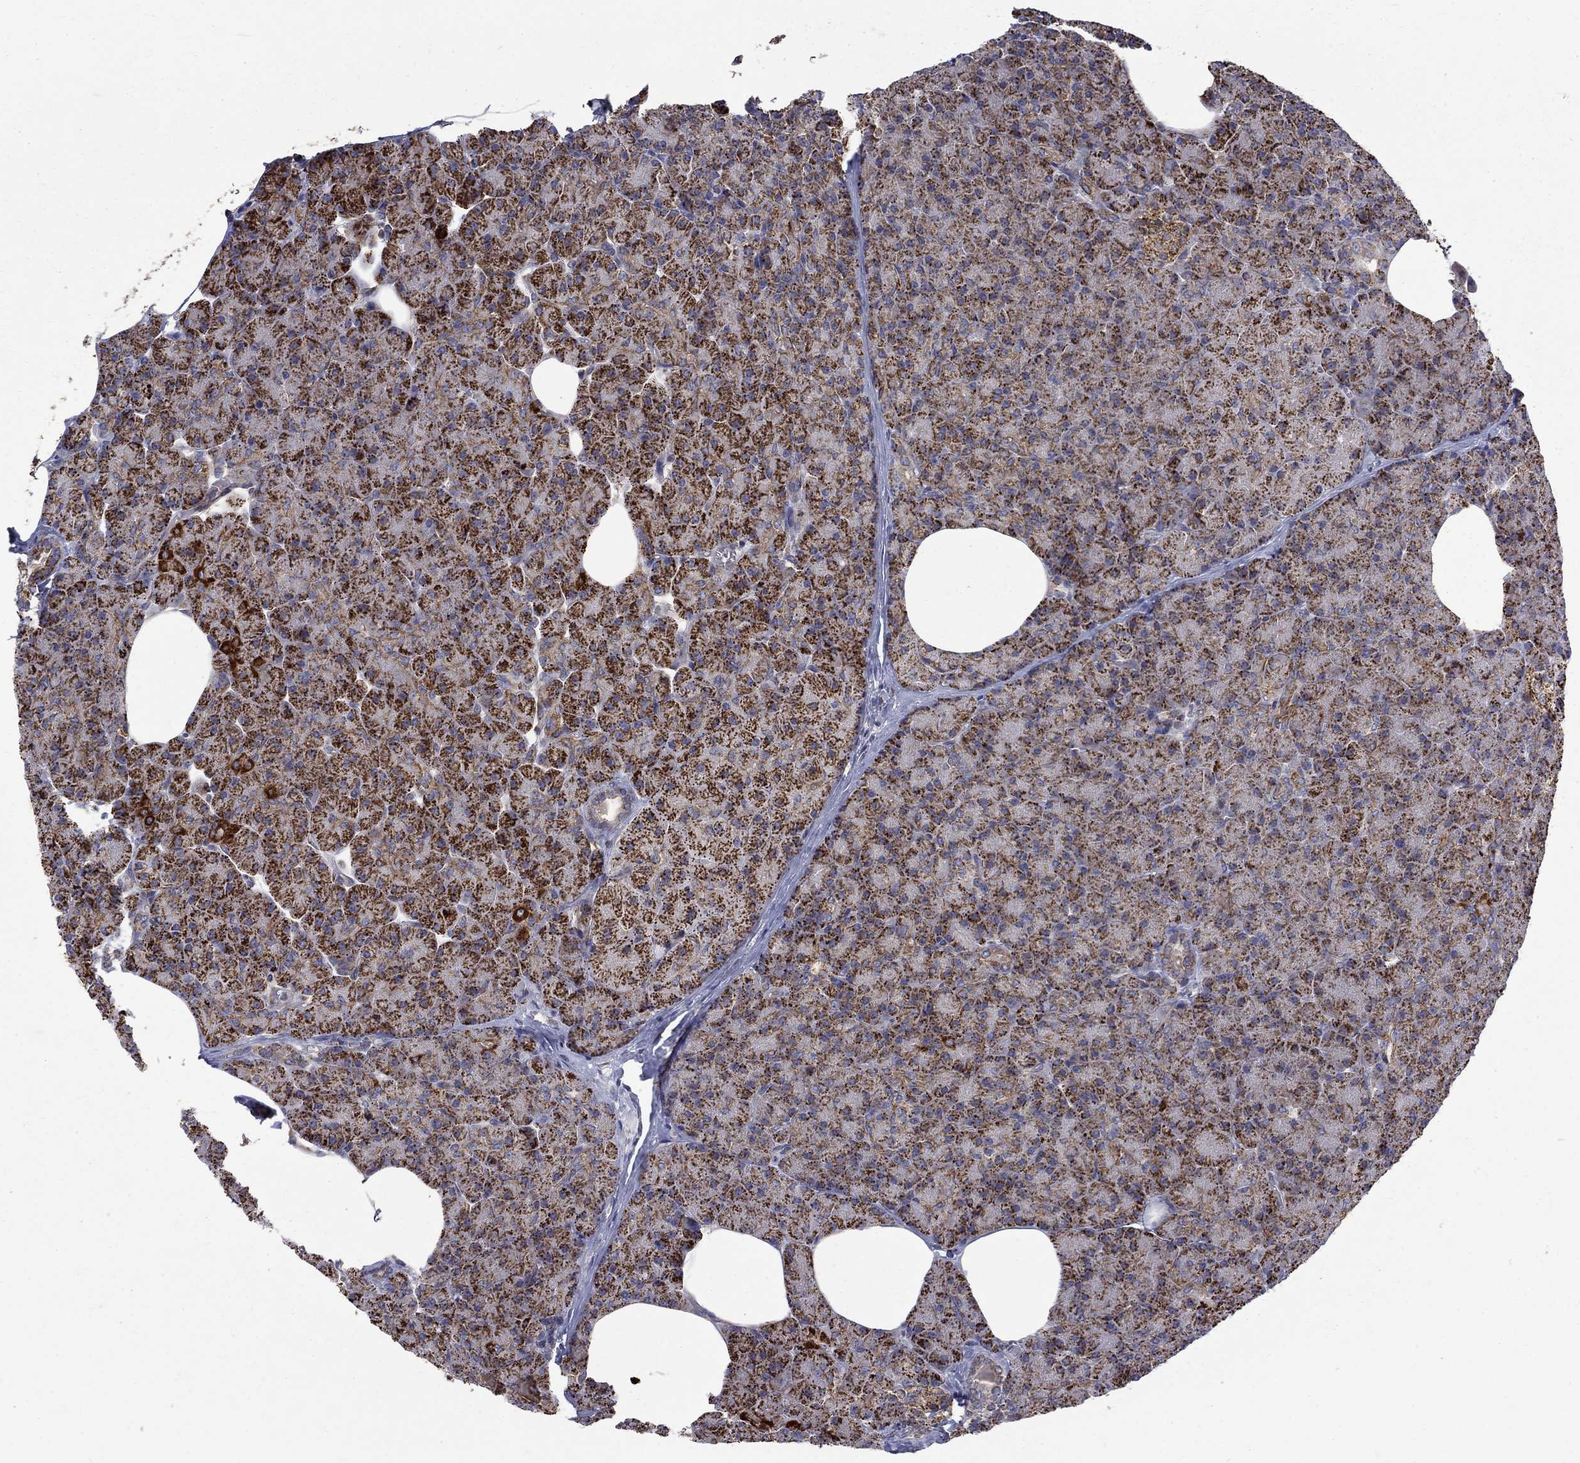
{"staining": {"intensity": "strong", "quantity": "25%-75%", "location": "cytoplasmic/membranous"}, "tissue": "pancreas", "cell_type": "Exocrine glandular cells", "image_type": "normal", "snomed": [{"axis": "morphology", "description": "Normal tissue, NOS"}, {"axis": "topography", "description": "Pancreas"}], "caption": "IHC micrograph of unremarkable pancreas: human pancreas stained using IHC demonstrates high levels of strong protein expression localized specifically in the cytoplasmic/membranous of exocrine glandular cells, appearing as a cytoplasmic/membranous brown color.", "gene": "PCBP3", "patient": {"sex": "female", "age": 45}}